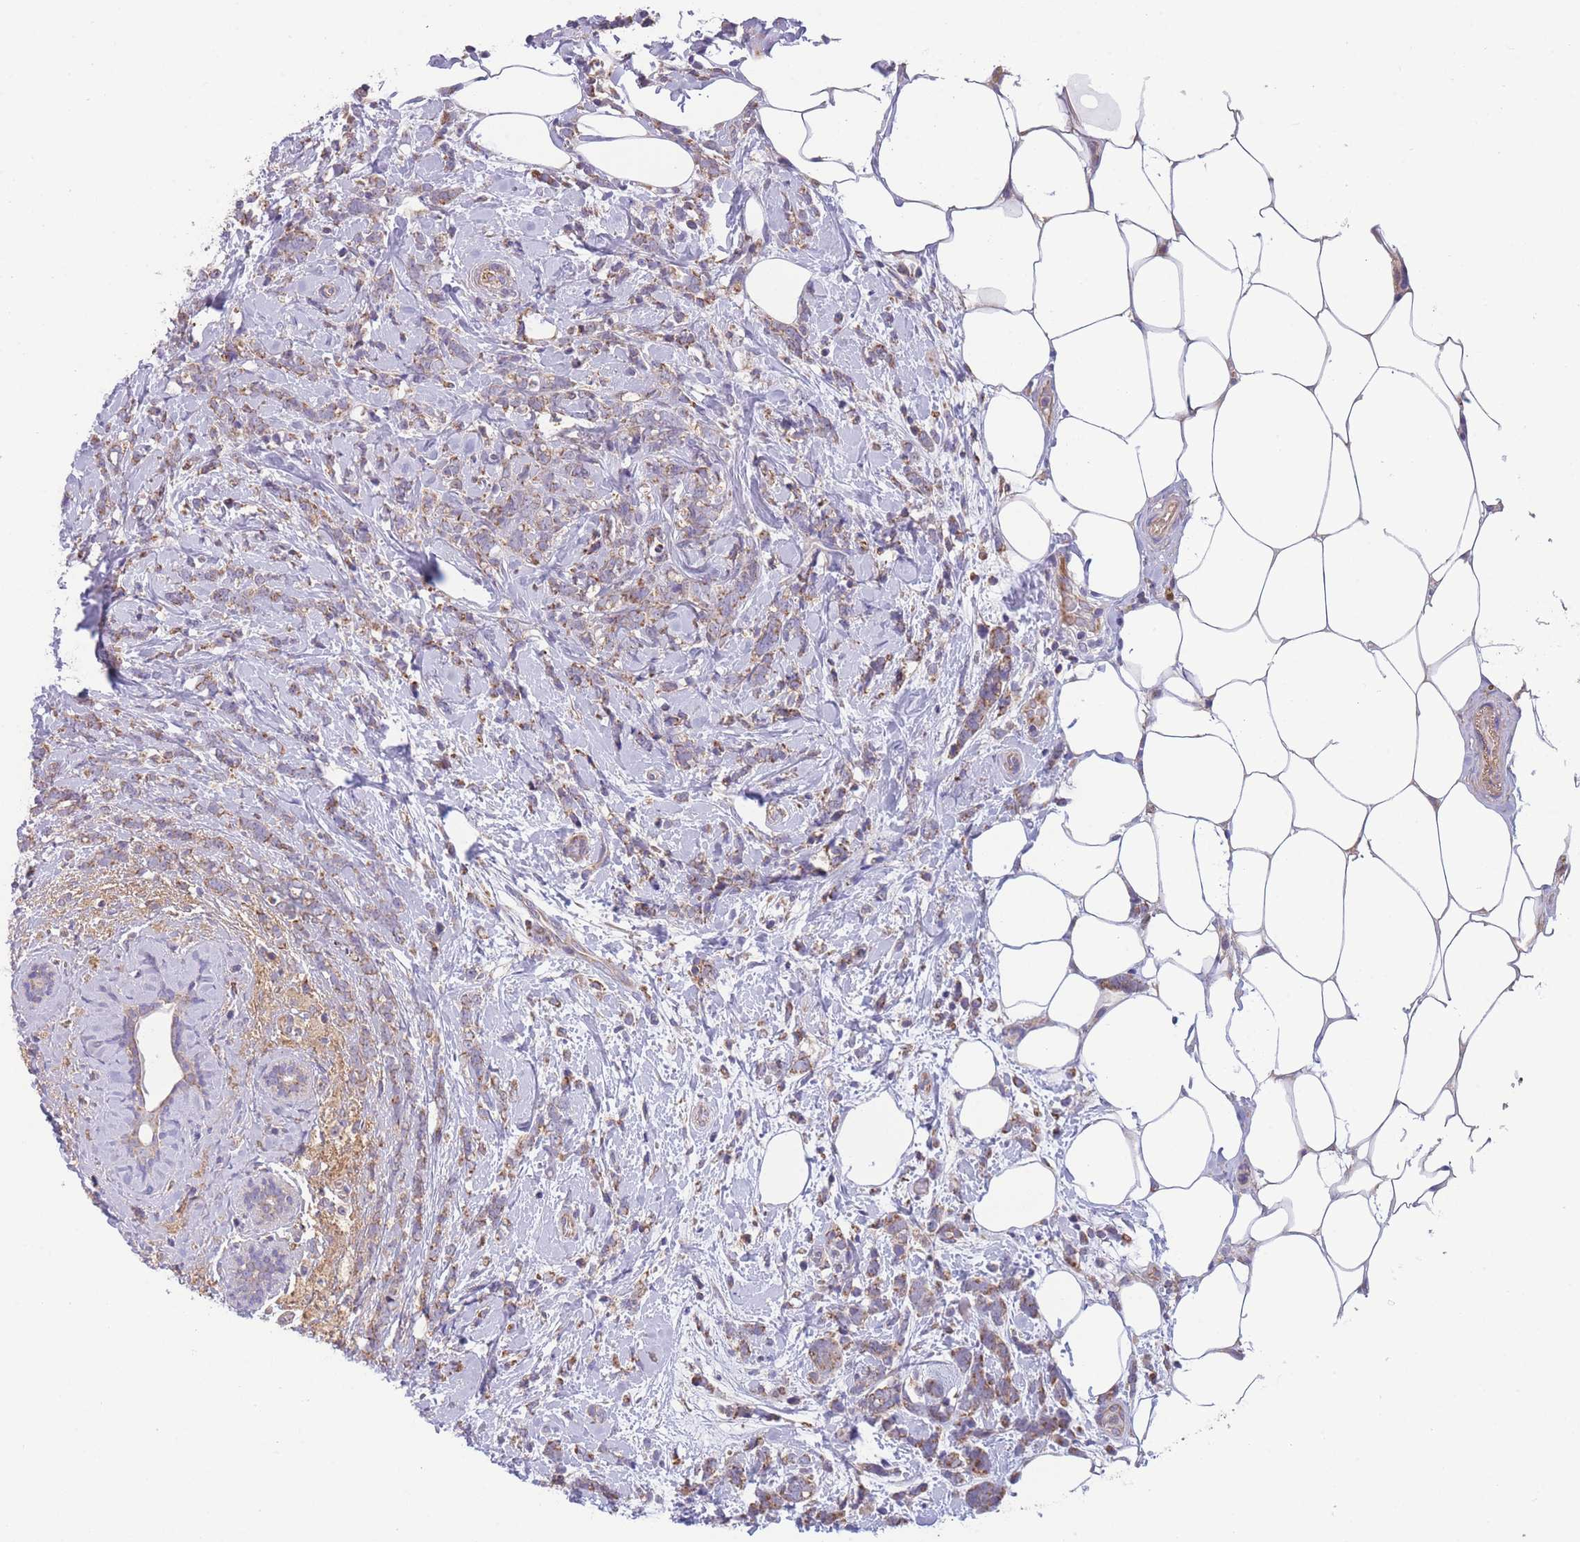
{"staining": {"intensity": "moderate", "quantity": "25%-75%", "location": "cytoplasmic/membranous"}, "tissue": "breast cancer", "cell_type": "Tumor cells", "image_type": "cancer", "snomed": [{"axis": "morphology", "description": "Lobular carcinoma"}, {"axis": "topography", "description": "Breast"}], "caption": "Immunohistochemistry (IHC) of breast cancer displays medium levels of moderate cytoplasmic/membranous expression in approximately 25%-75% of tumor cells.", "gene": "SLC25A42", "patient": {"sex": "female", "age": 58}}